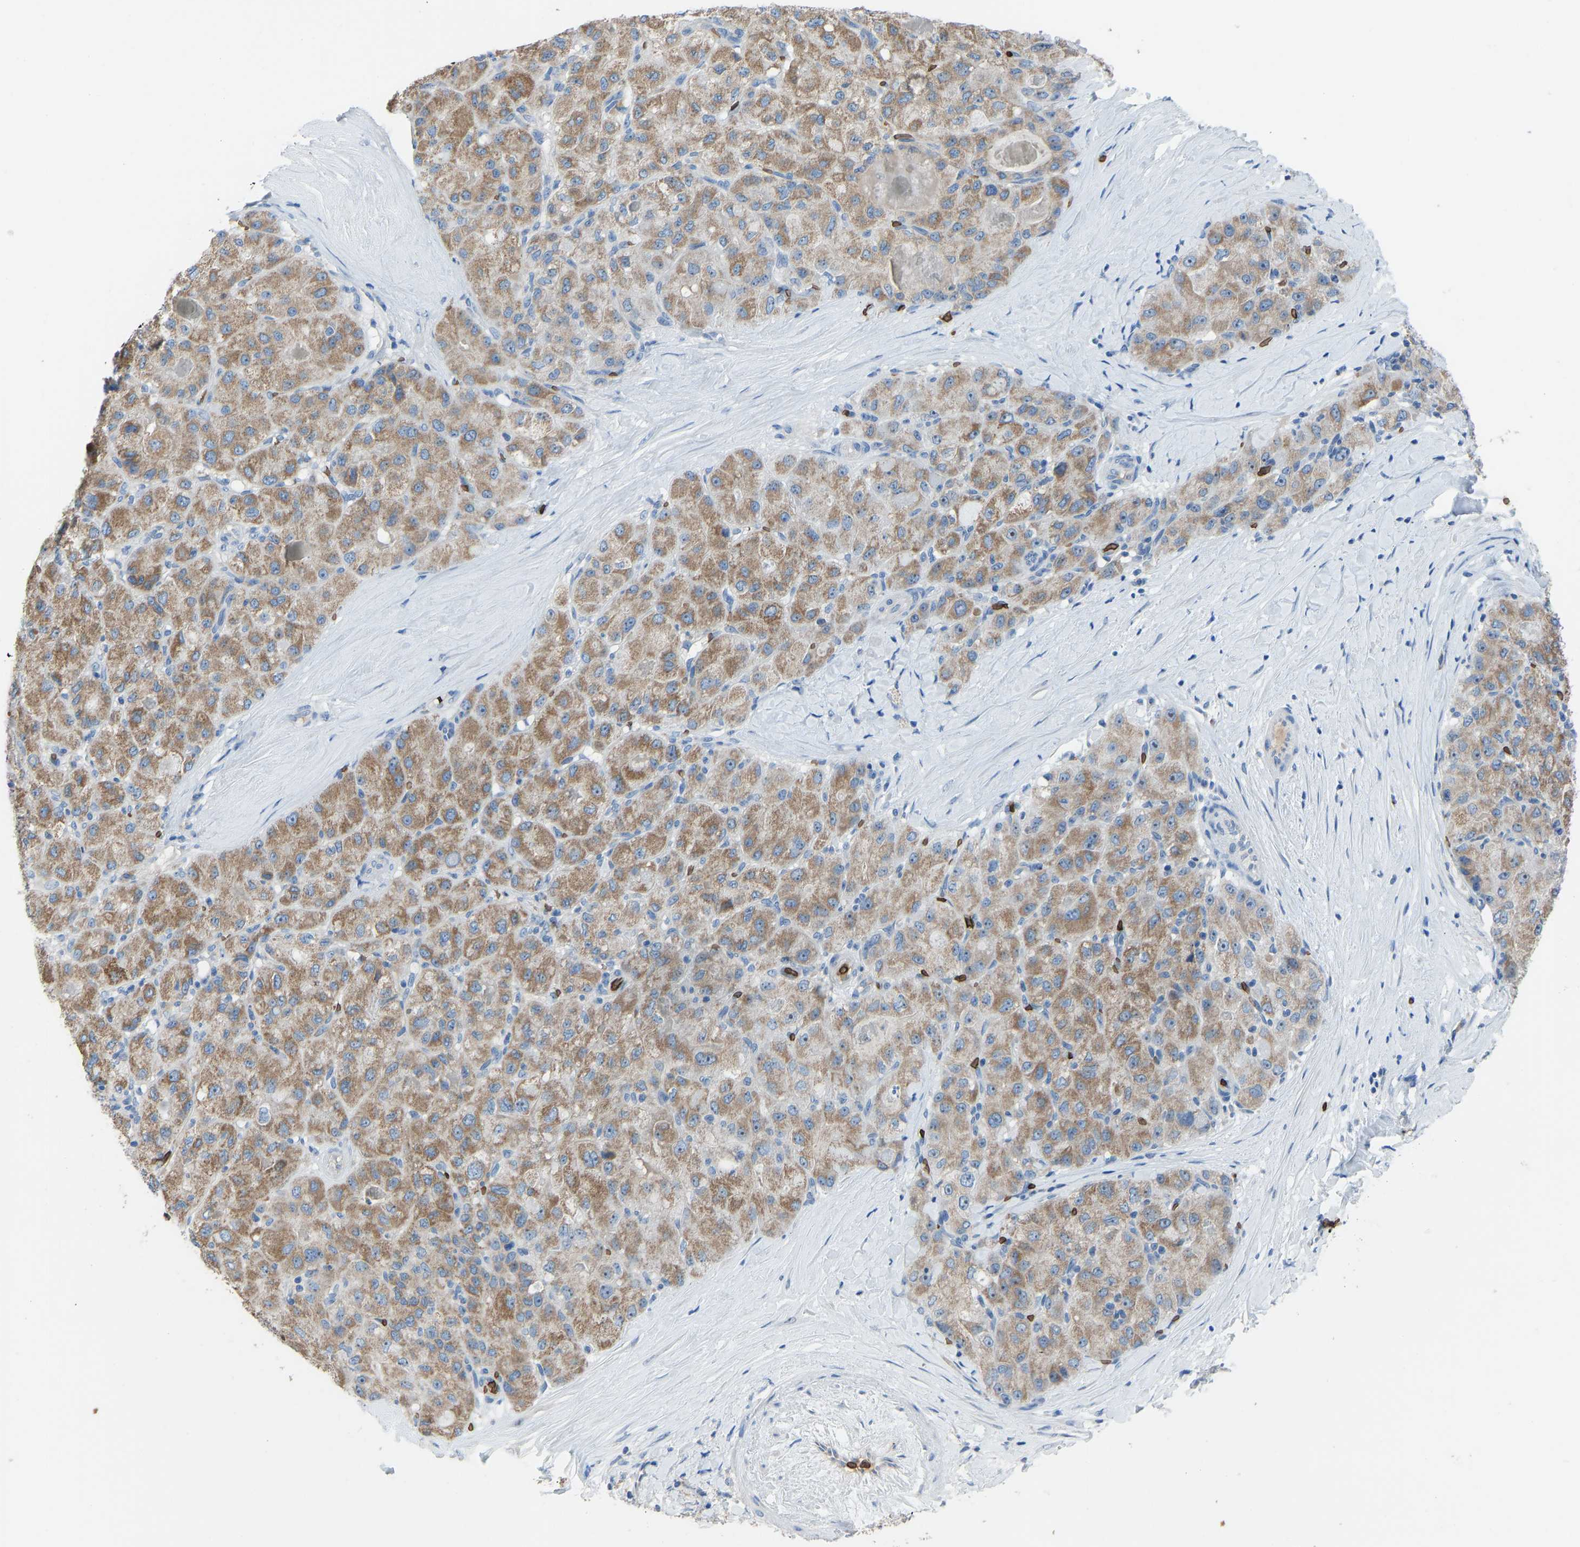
{"staining": {"intensity": "moderate", "quantity": "25%-75%", "location": "cytoplasmic/membranous"}, "tissue": "liver cancer", "cell_type": "Tumor cells", "image_type": "cancer", "snomed": [{"axis": "morphology", "description": "Cholangiocarcinoma"}, {"axis": "topography", "description": "Liver"}], "caption": "Cholangiocarcinoma (liver) was stained to show a protein in brown. There is medium levels of moderate cytoplasmic/membranous expression in approximately 25%-75% of tumor cells. (DAB IHC with brightfield microscopy, high magnification).", "gene": "PIGS", "patient": {"sex": "male", "age": 50}}